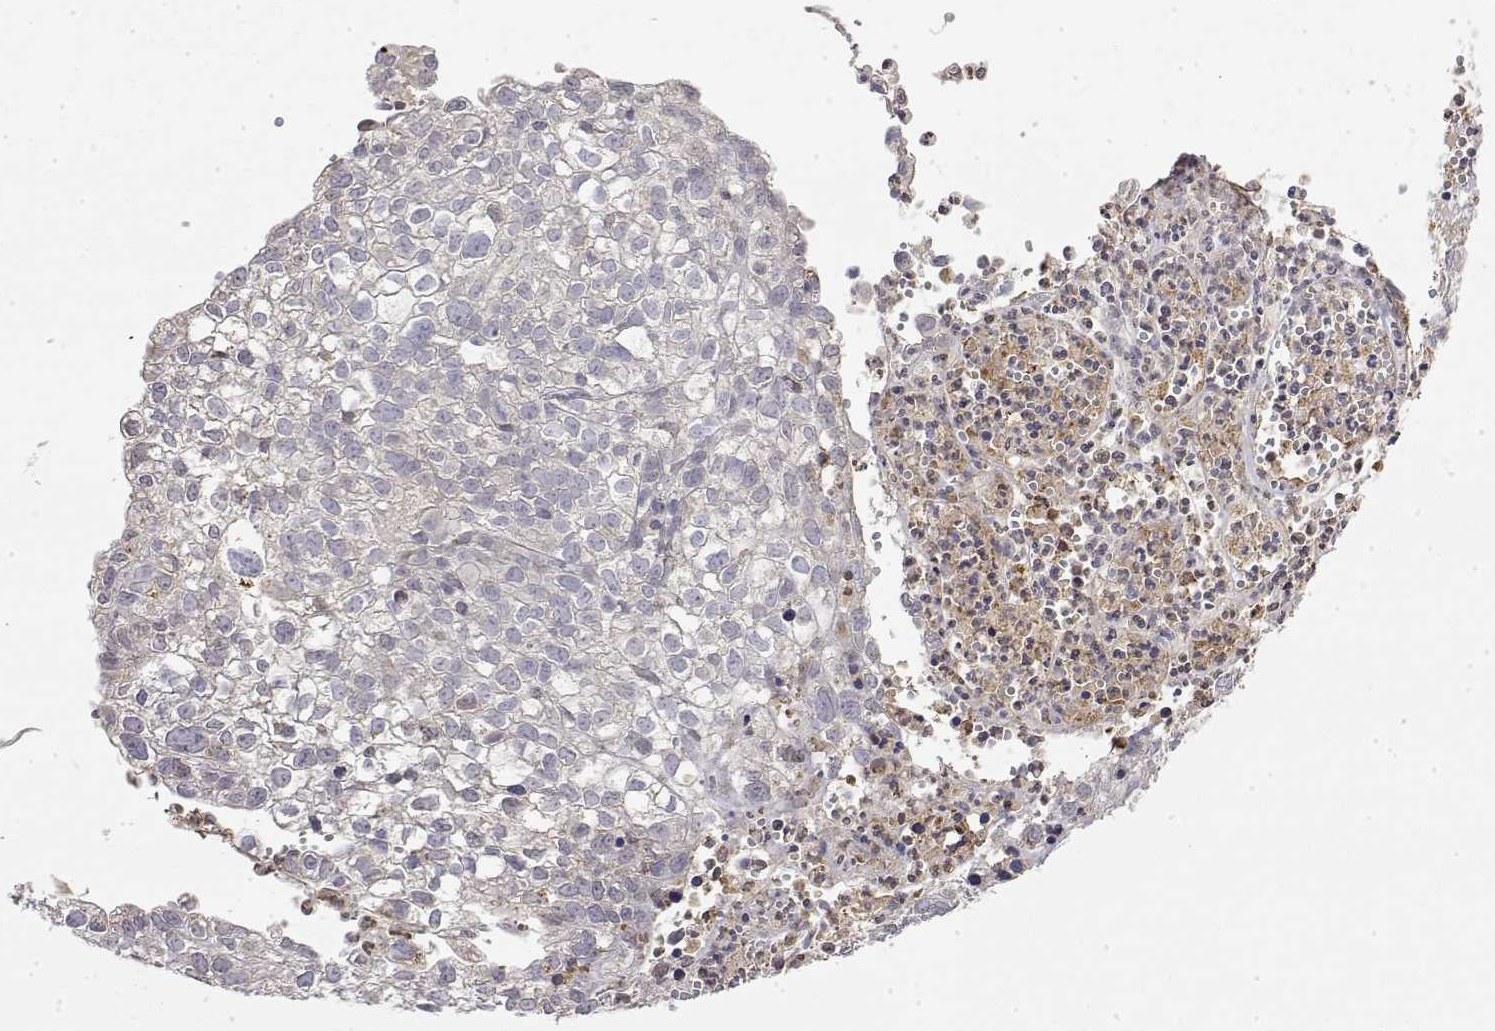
{"staining": {"intensity": "negative", "quantity": "none", "location": "none"}, "tissue": "cervical cancer", "cell_type": "Tumor cells", "image_type": "cancer", "snomed": [{"axis": "morphology", "description": "Squamous cell carcinoma, NOS"}, {"axis": "topography", "description": "Cervix"}], "caption": "Immunohistochemistry of cervical cancer demonstrates no expression in tumor cells. (DAB IHC, high magnification).", "gene": "IGFBP4", "patient": {"sex": "female", "age": 55}}